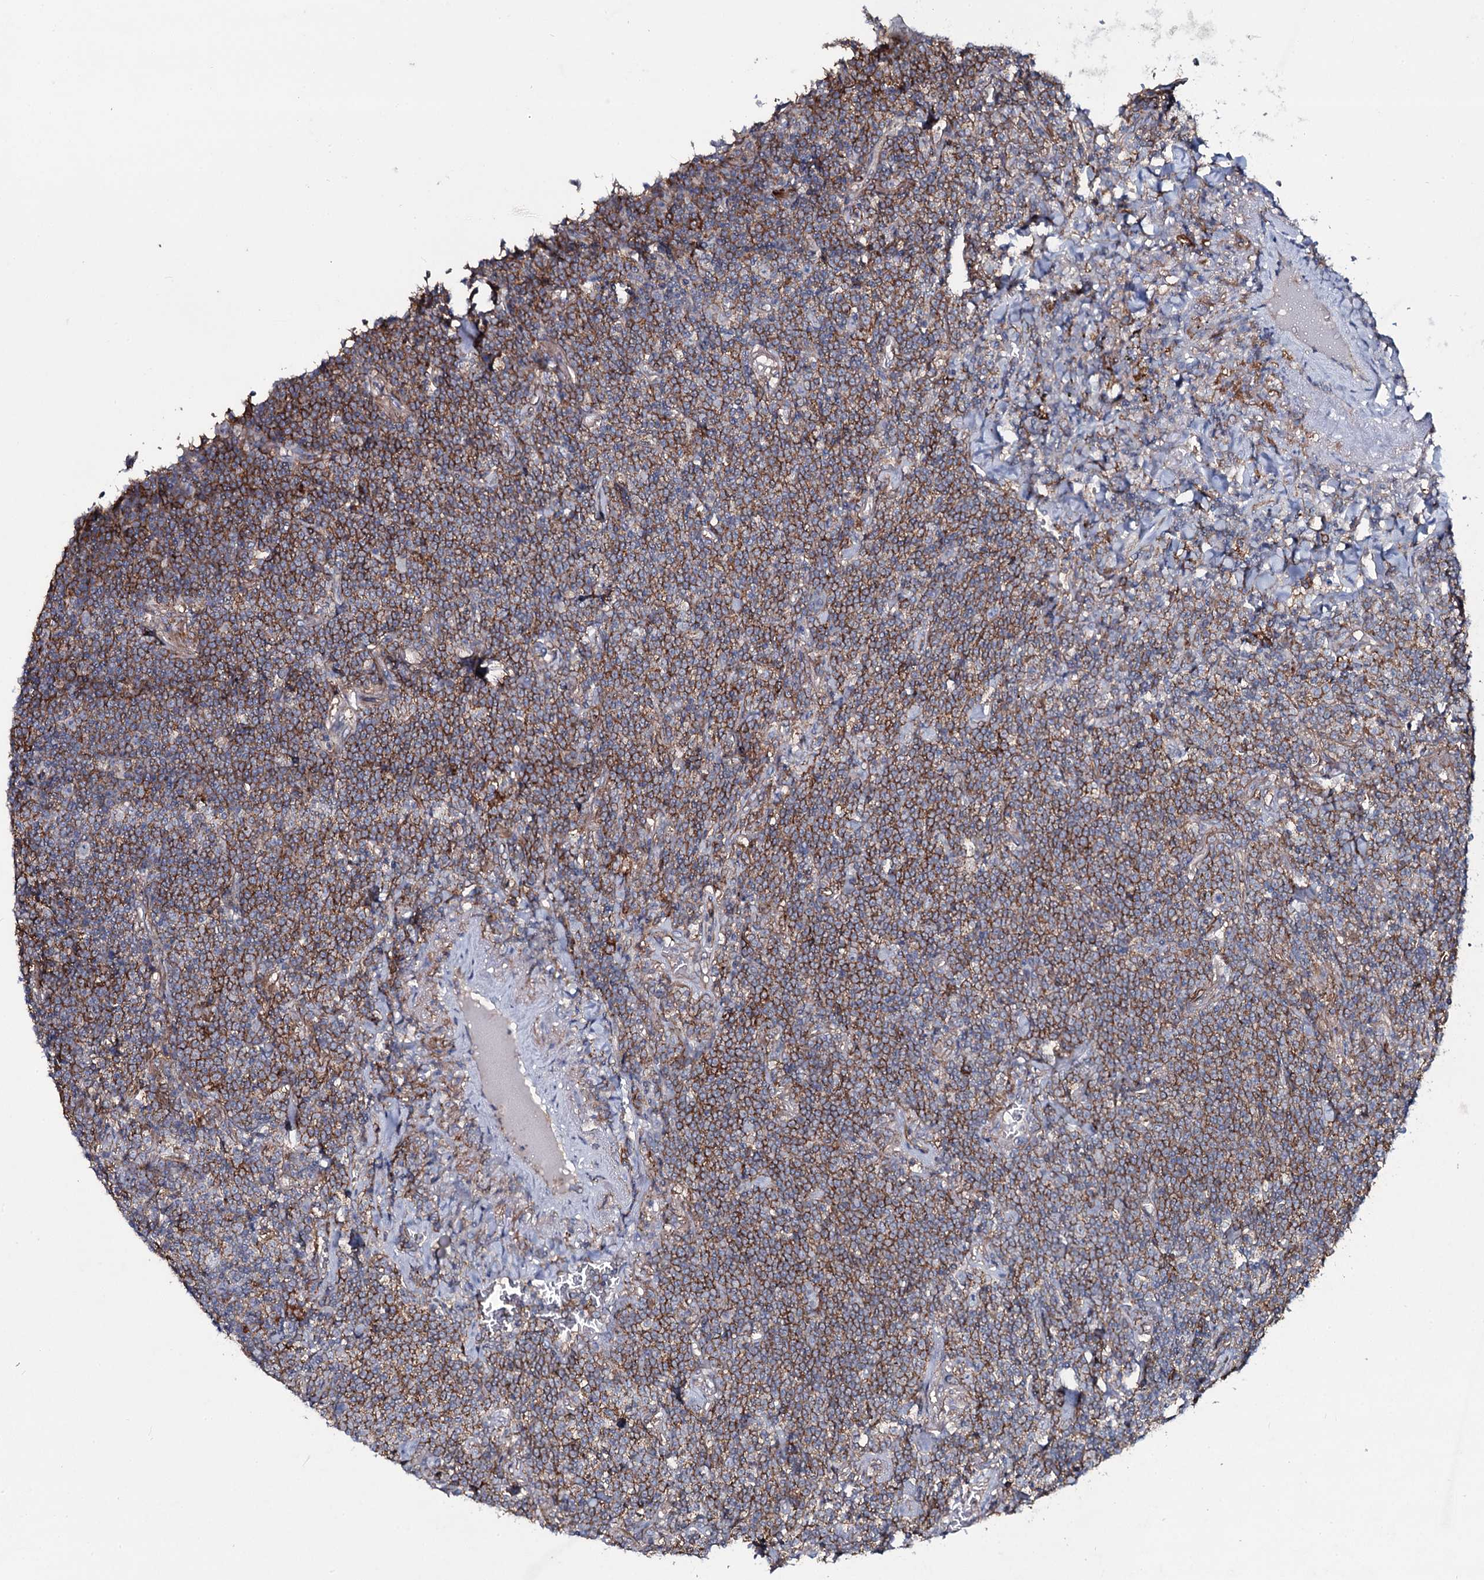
{"staining": {"intensity": "moderate", "quantity": ">75%", "location": "cytoplasmic/membranous"}, "tissue": "lymphoma", "cell_type": "Tumor cells", "image_type": "cancer", "snomed": [{"axis": "morphology", "description": "Malignant lymphoma, non-Hodgkin's type, Low grade"}, {"axis": "topography", "description": "Lung"}], "caption": "Low-grade malignant lymphoma, non-Hodgkin's type stained for a protein (brown) reveals moderate cytoplasmic/membranous positive expression in approximately >75% of tumor cells.", "gene": "SNAP23", "patient": {"sex": "female", "age": 71}}